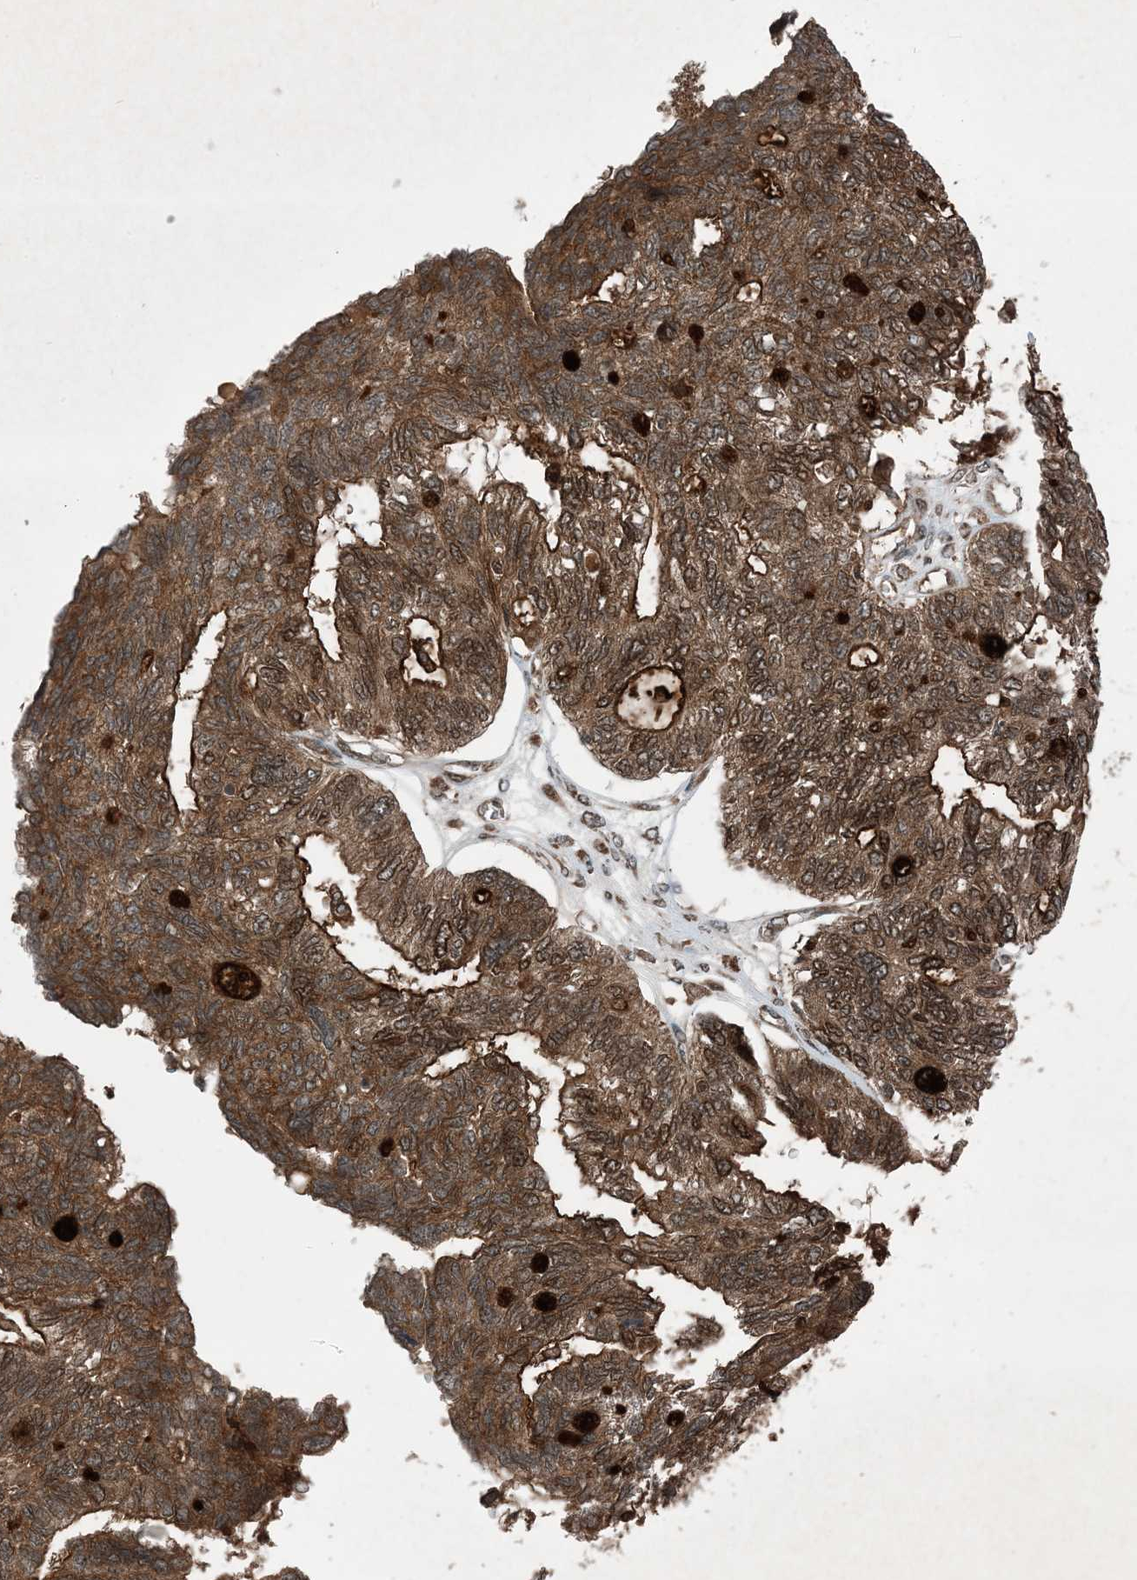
{"staining": {"intensity": "strong", "quantity": ">75%", "location": "cytoplasmic/membranous"}, "tissue": "ovarian cancer", "cell_type": "Tumor cells", "image_type": "cancer", "snomed": [{"axis": "morphology", "description": "Cystadenocarcinoma, serous, NOS"}, {"axis": "topography", "description": "Ovary"}], "caption": "This is an image of immunohistochemistry (IHC) staining of ovarian serous cystadenocarcinoma, which shows strong staining in the cytoplasmic/membranous of tumor cells.", "gene": "GNG5", "patient": {"sex": "female", "age": 79}}